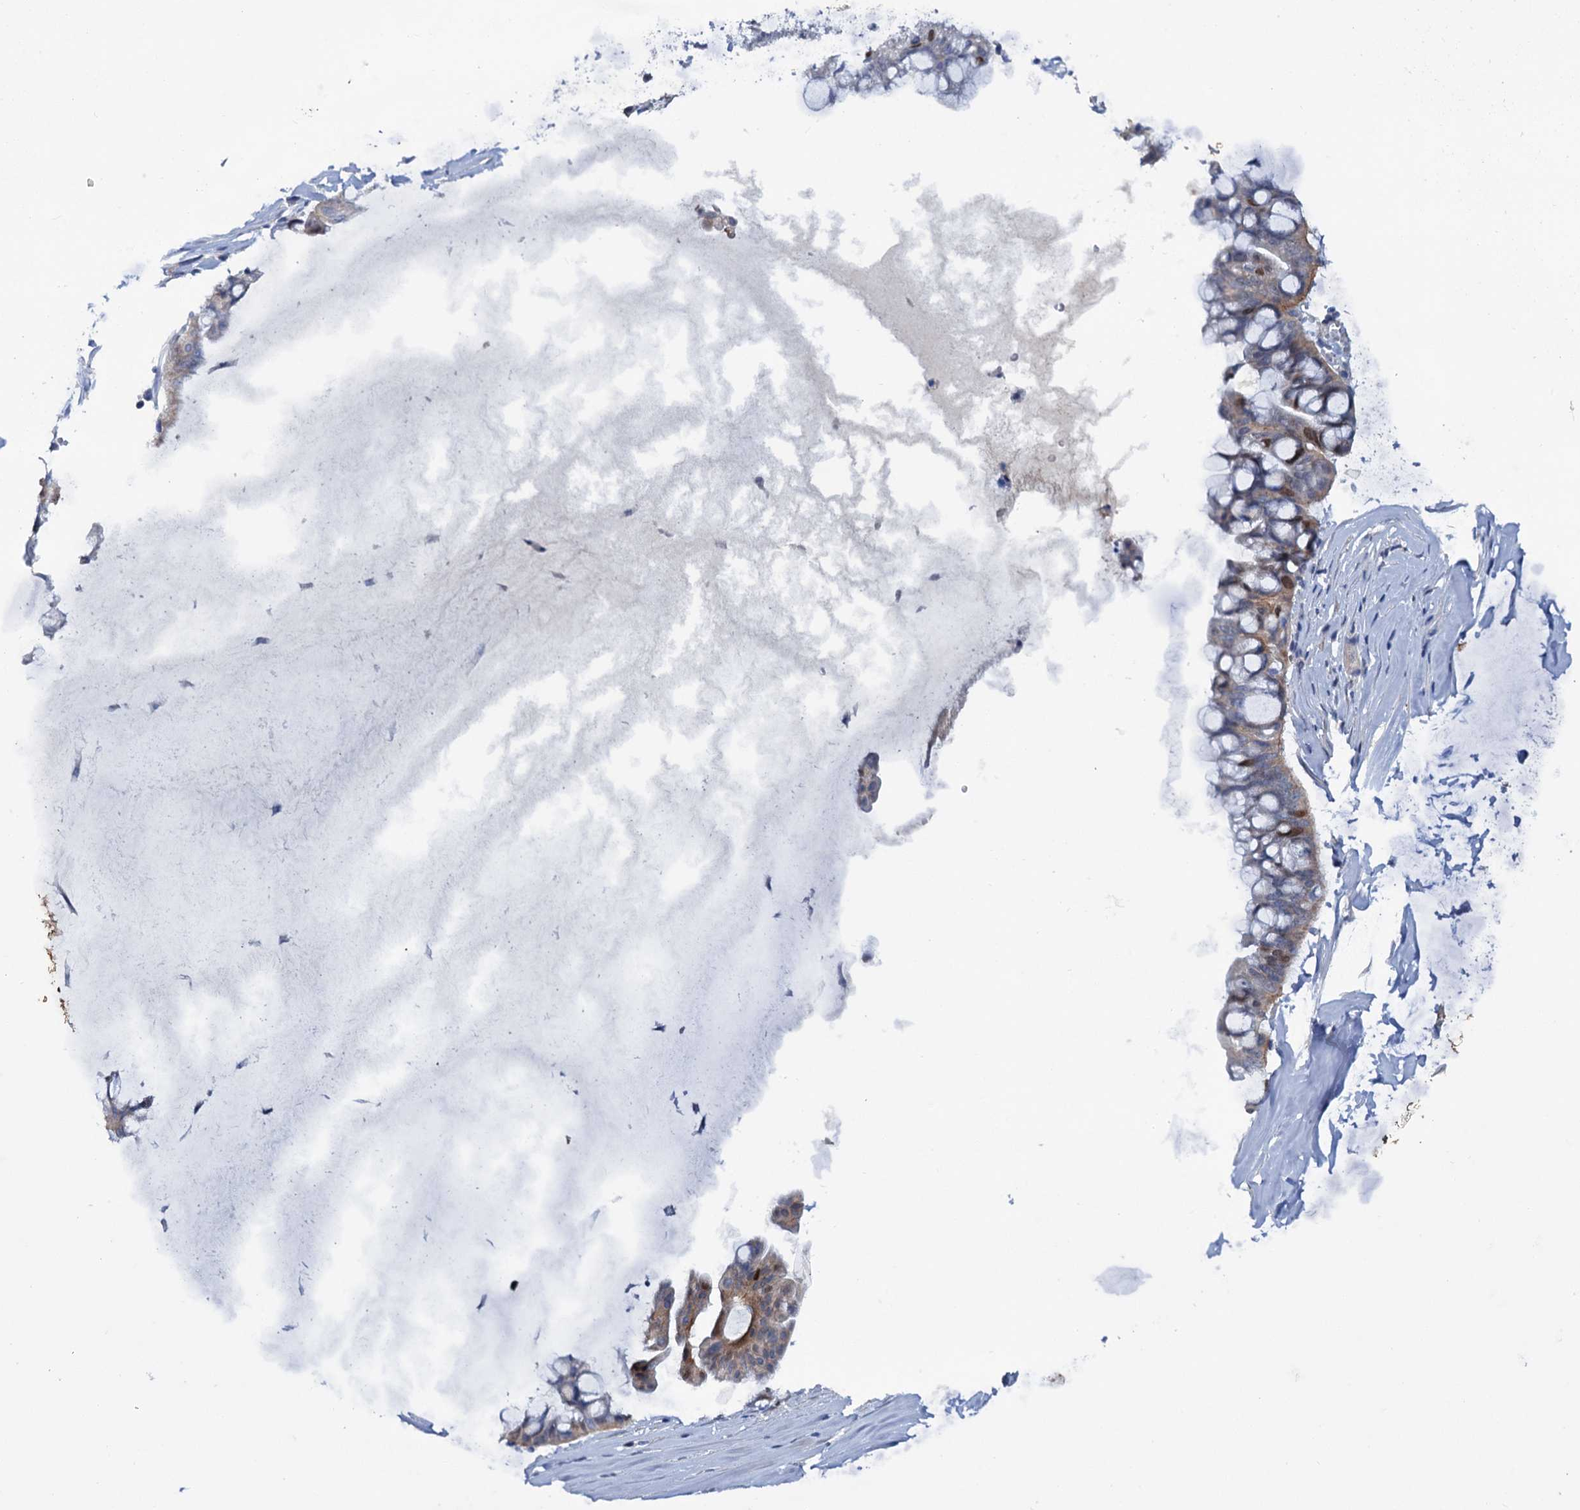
{"staining": {"intensity": "moderate", "quantity": "<25%", "location": "cytoplasmic/membranous"}, "tissue": "ovarian cancer", "cell_type": "Tumor cells", "image_type": "cancer", "snomed": [{"axis": "morphology", "description": "Cystadenocarcinoma, mucinous, NOS"}, {"axis": "topography", "description": "Ovary"}], "caption": "A low amount of moderate cytoplasmic/membranous expression is present in about <25% of tumor cells in mucinous cystadenocarcinoma (ovarian) tissue.", "gene": "FAM111B", "patient": {"sex": "female", "age": 73}}